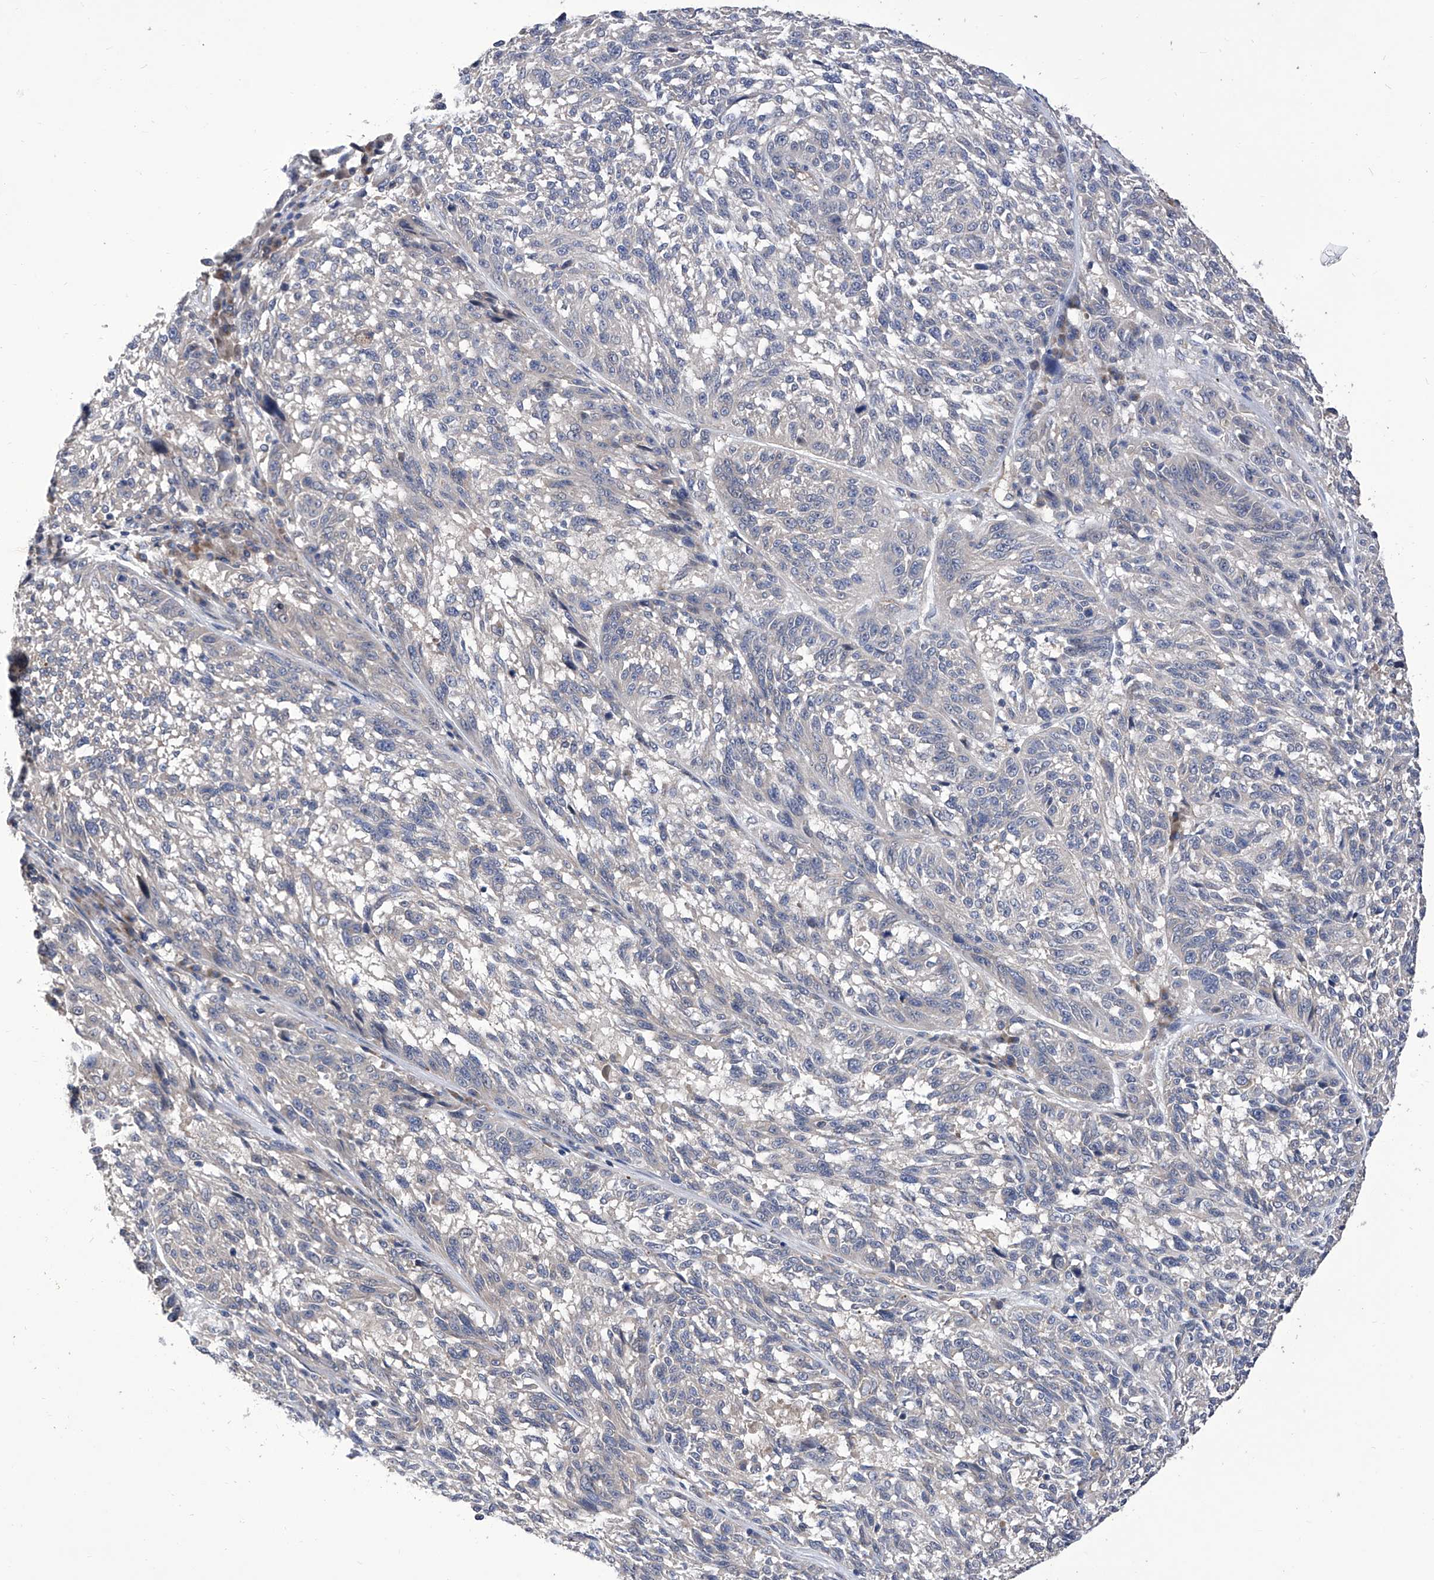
{"staining": {"intensity": "negative", "quantity": "none", "location": "none"}, "tissue": "melanoma", "cell_type": "Tumor cells", "image_type": "cancer", "snomed": [{"axis": "morphology", "description": "Malignant melanoma, NOS"}, {"axis": "topography", "description": "Skin"}], "caption": "This is a image of IHC staining of malignant melanoma, which shows no positivity in tumor cells.", "gene": "TJAP1", "patient": {"sex": "male", "age": 53}}